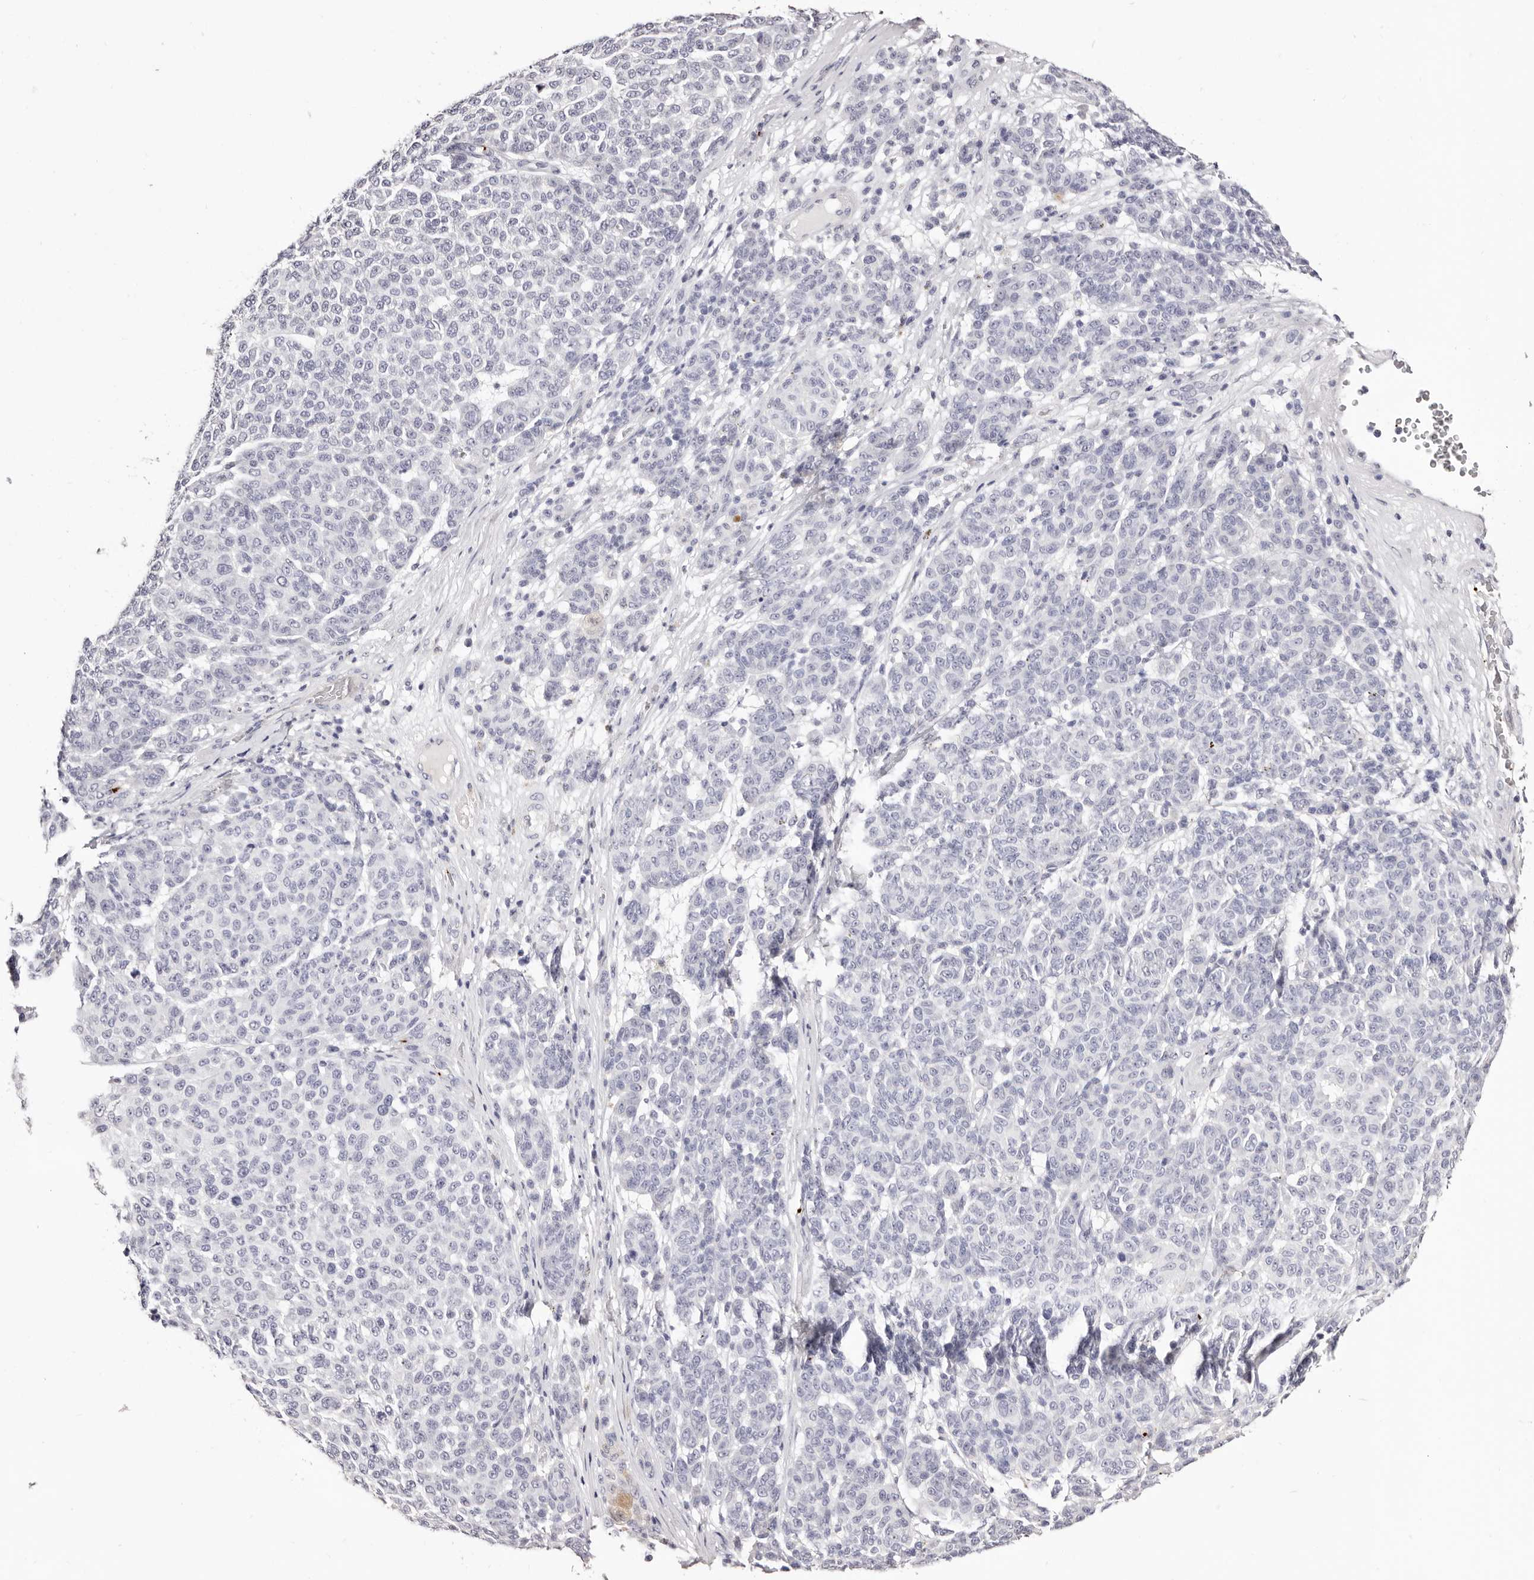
{"staining": {"intensity": "negative", "quantity": "none", "location": "none"}, "tissue": "melanoma", "cell_type": "Tumor cells", "image_type": "cancer", "snomed": [{"axis": "morphology", "description": "Malignant melanoma, NOS"}, {"axis": "topography", "description": "Skin"}], "caption": "Tumor cells are negative for protein expression in human melanoma.", "gene": "PF4", "patient": {"sex": "male", "age": 59}}